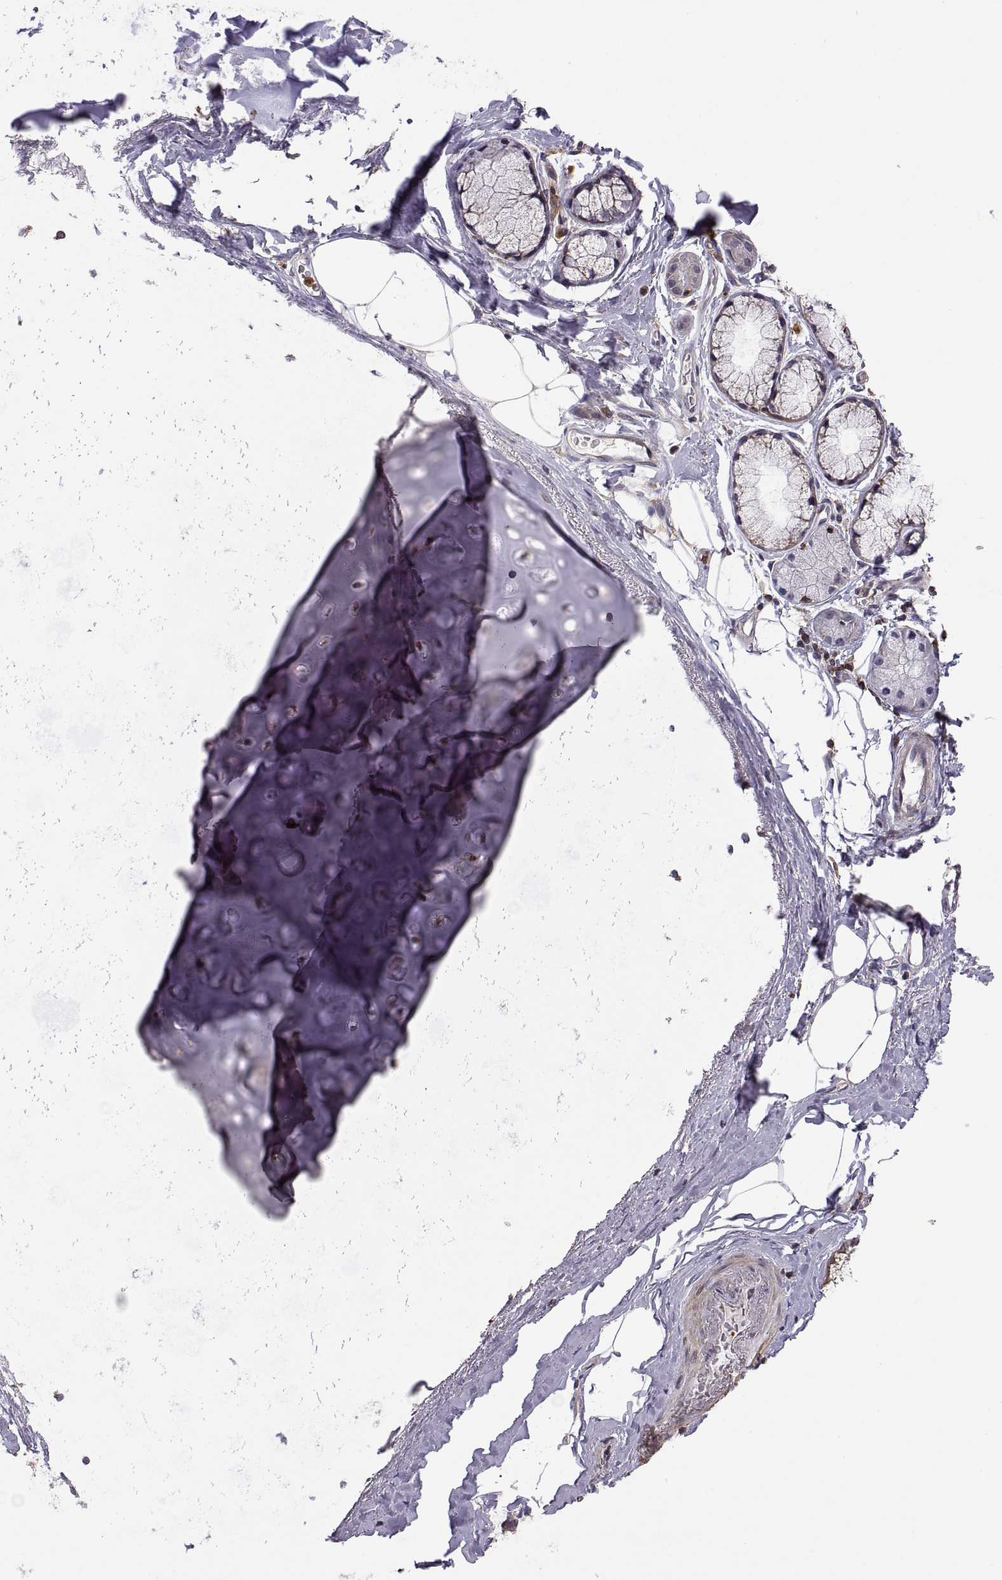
{"staining": {"intensity": "moderate", "quantity": ">75%", "location": "cytoplasmic/membranous"}, "tissue": "soft tissue", "cell_type": "Chondrocytes", "image_type": "normal", "snomed": [{"axis": "morphology", "description": "Normal tissue, NOS"}, {"axis": "topography", "description": "Bronchus"}, {"axis": "topography", "description": "Lung"}], "caption": "Immunohistochemistry micrograph of benign soft tissue: human soft tissue stained using immunohistochemistry exhibits medium levels of moderate protein expression localized specifically in the cytoplasmic/membranous of chondrocytes, appearing as a cytoplasmic/membranous brown color.", "gene": "ACAP1", "patient": {"sex": "female", "age": 57}}